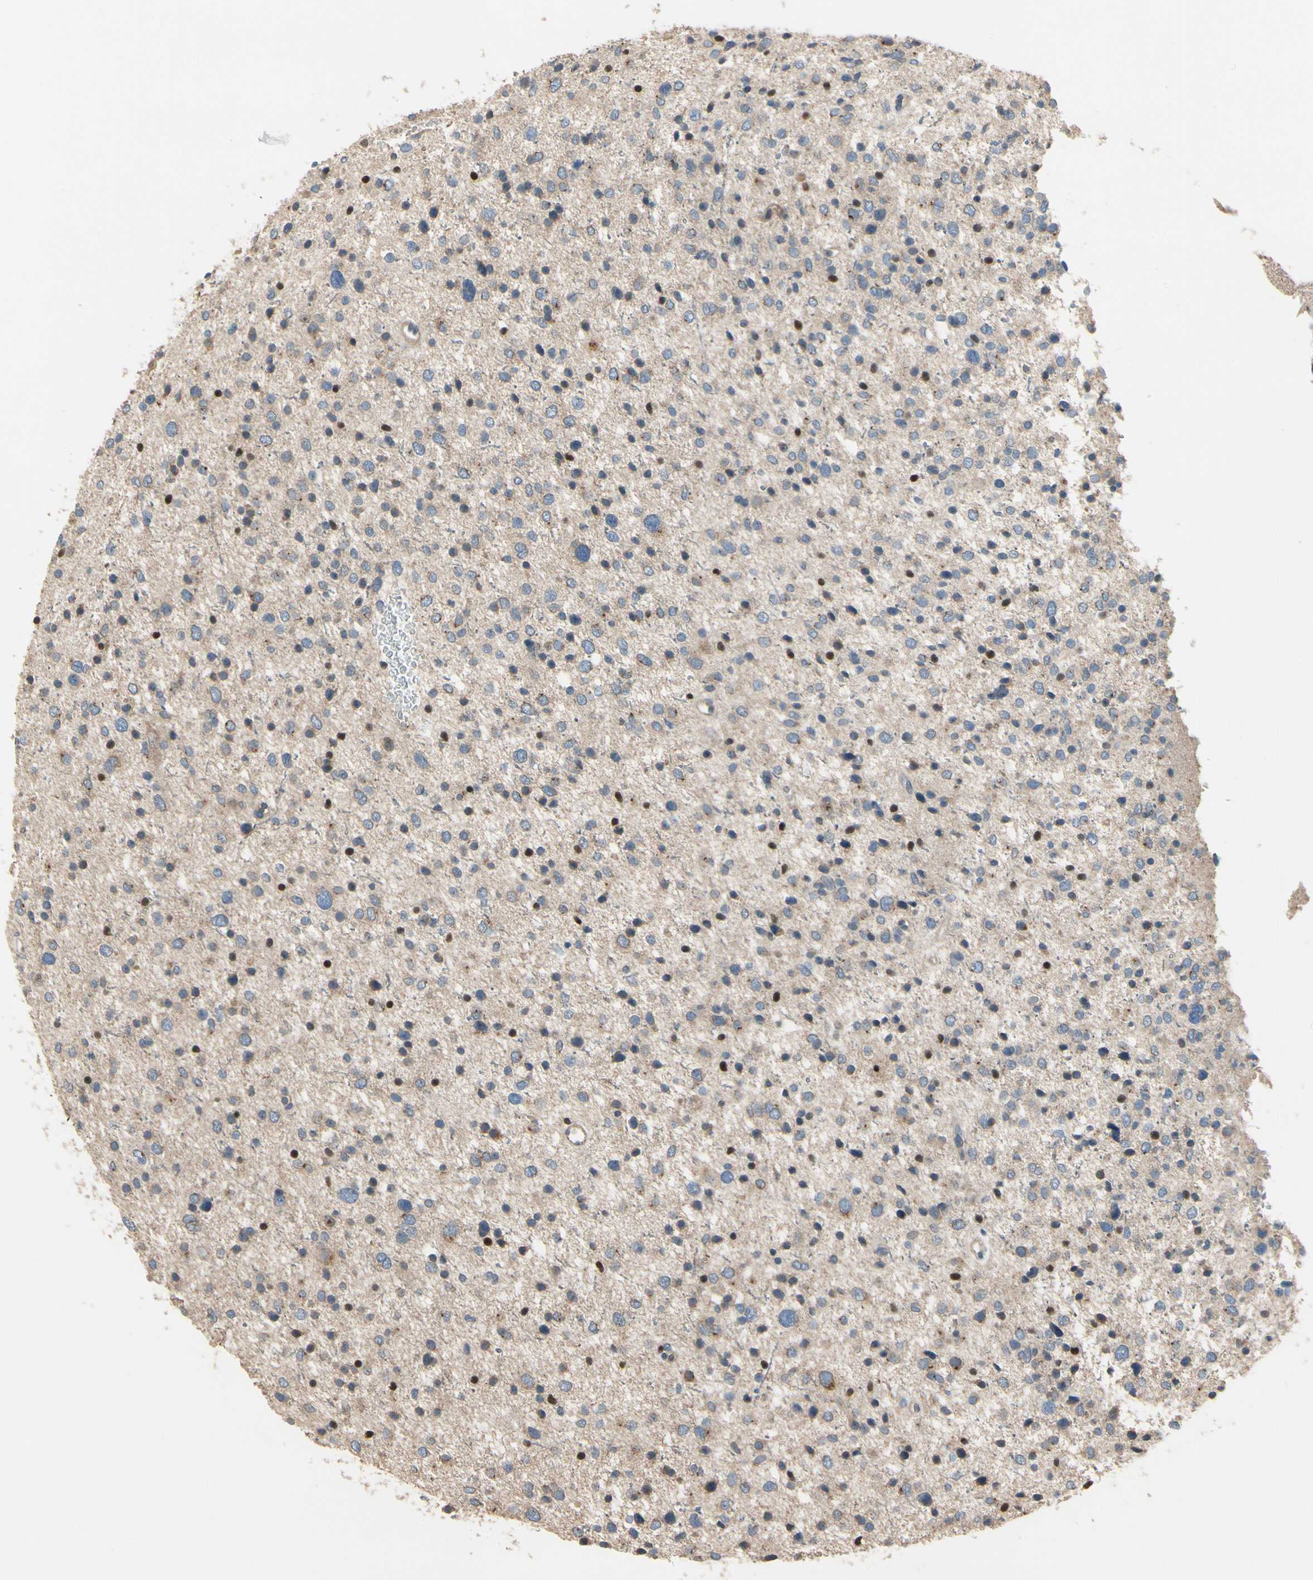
{"staining": {"intensity": "strong", "quantity": "<25%", "location": "nuclear"}, "tissue": "glioma", "cell_type": "Tumor cells", "image_type": "cancer", "snomed": [{"axis": "morphology", "description": "Glioma, malignant, Low grade"}, {"axis": "topography", "description": "Brain"}], "caption": "Immunohistochemistry (DAB) staining of human malignant glioma (low-grade) exhibits strong nuclear protein positivity in about <25% of tumor cells. Immunohistochemistry stains the protein in brown and the nuclei are stained blue.", "gene": "CGREF1", "patient": {"sex": "female", "age": 37}}